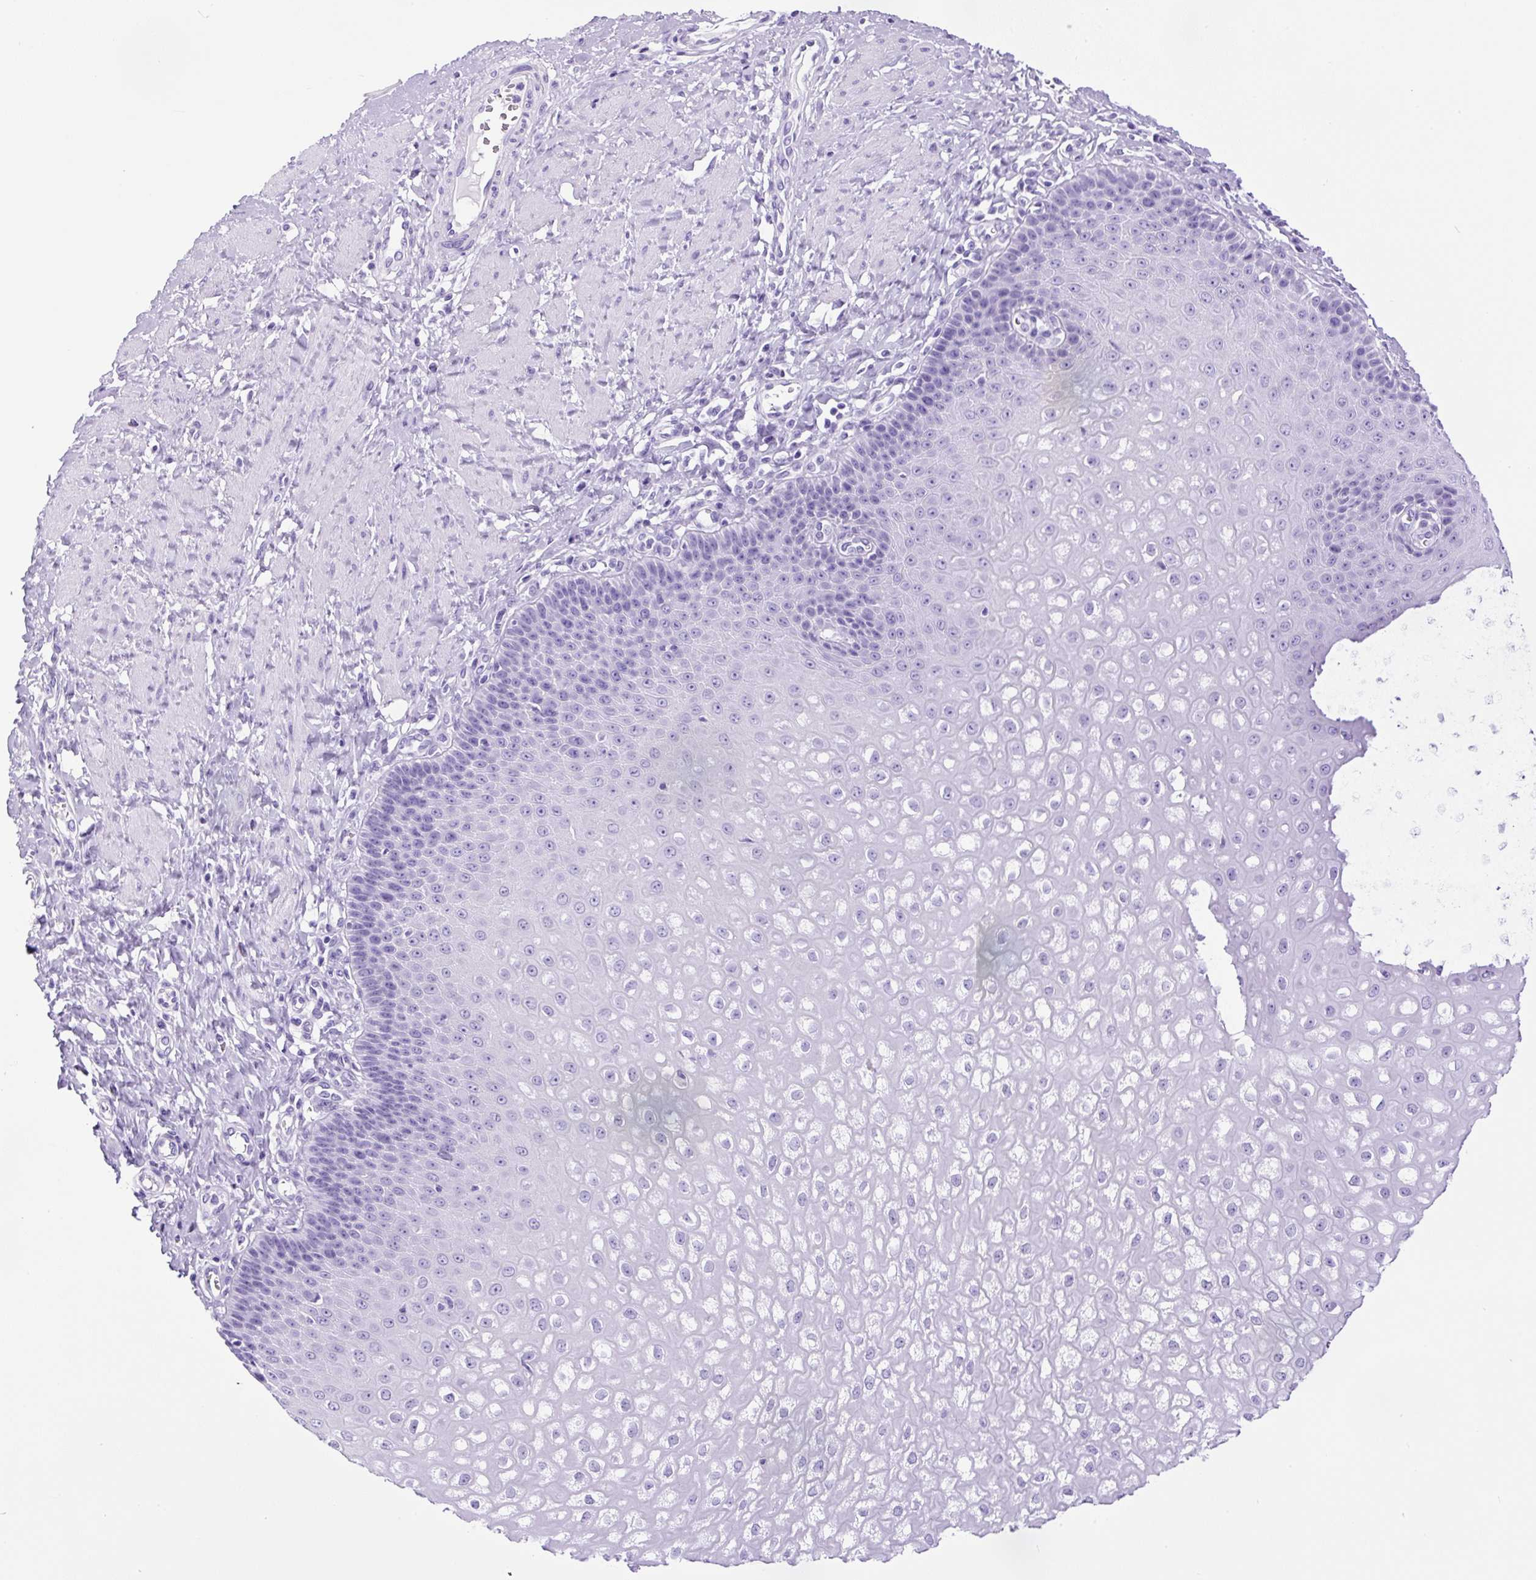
{"staining": {"intensity": "negative", "quantity": "none", "location": "none"}, "tissue": "esophagus", "cell_type": "Squamous epithelial cells", "image_type": "normal", "snomed": [{"axis": "morphology", "description": "Normal tissue, NOS"}, {"axis": "topography", "description": "Esophagus"}], "caption": "DAB immunohistochemical staining of normal human esophagus demonstrates no significant staining in squamous epithelial cells.", "gene": "CEL", "patient": {"sex": "male", "age": 67}}